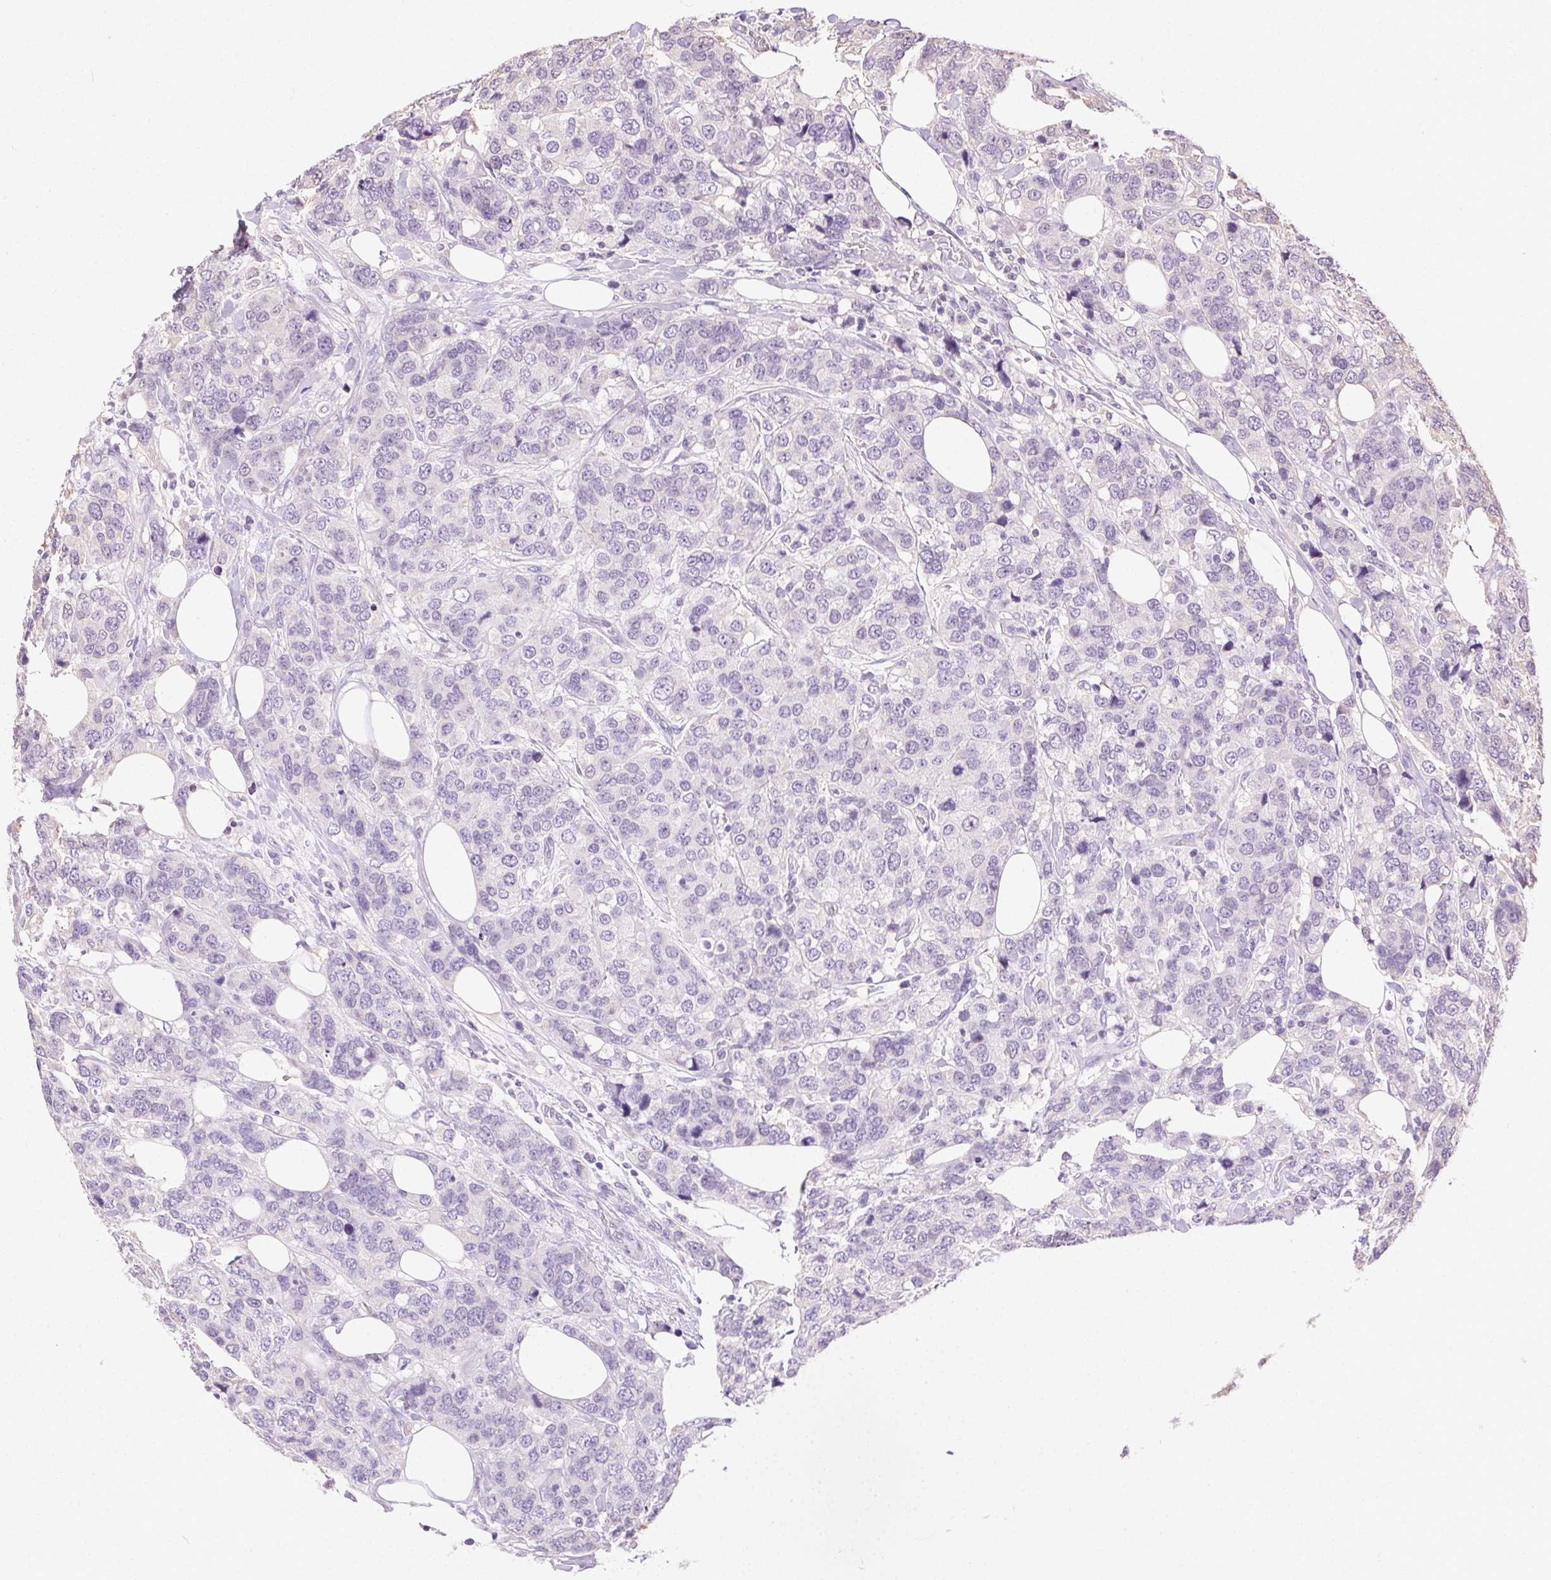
{"staining": {"intensity": "negative", "quantity": "none", "location": "none"}, "tissue": "breast cancer", "cell_type": "Tumor cells", "image_type": "cancer", "snomed": [{"axis": "morphology", "description": "Lobular carcinoma"}, {"axis": "topography", "description": "Breast"}], "caption": "Lobular carcinoma (breast) stained for a protein using IHC reveals no staining tumor cells.", "gene": "SYCE2", "patient": {"sex": "female", "age": 59}}